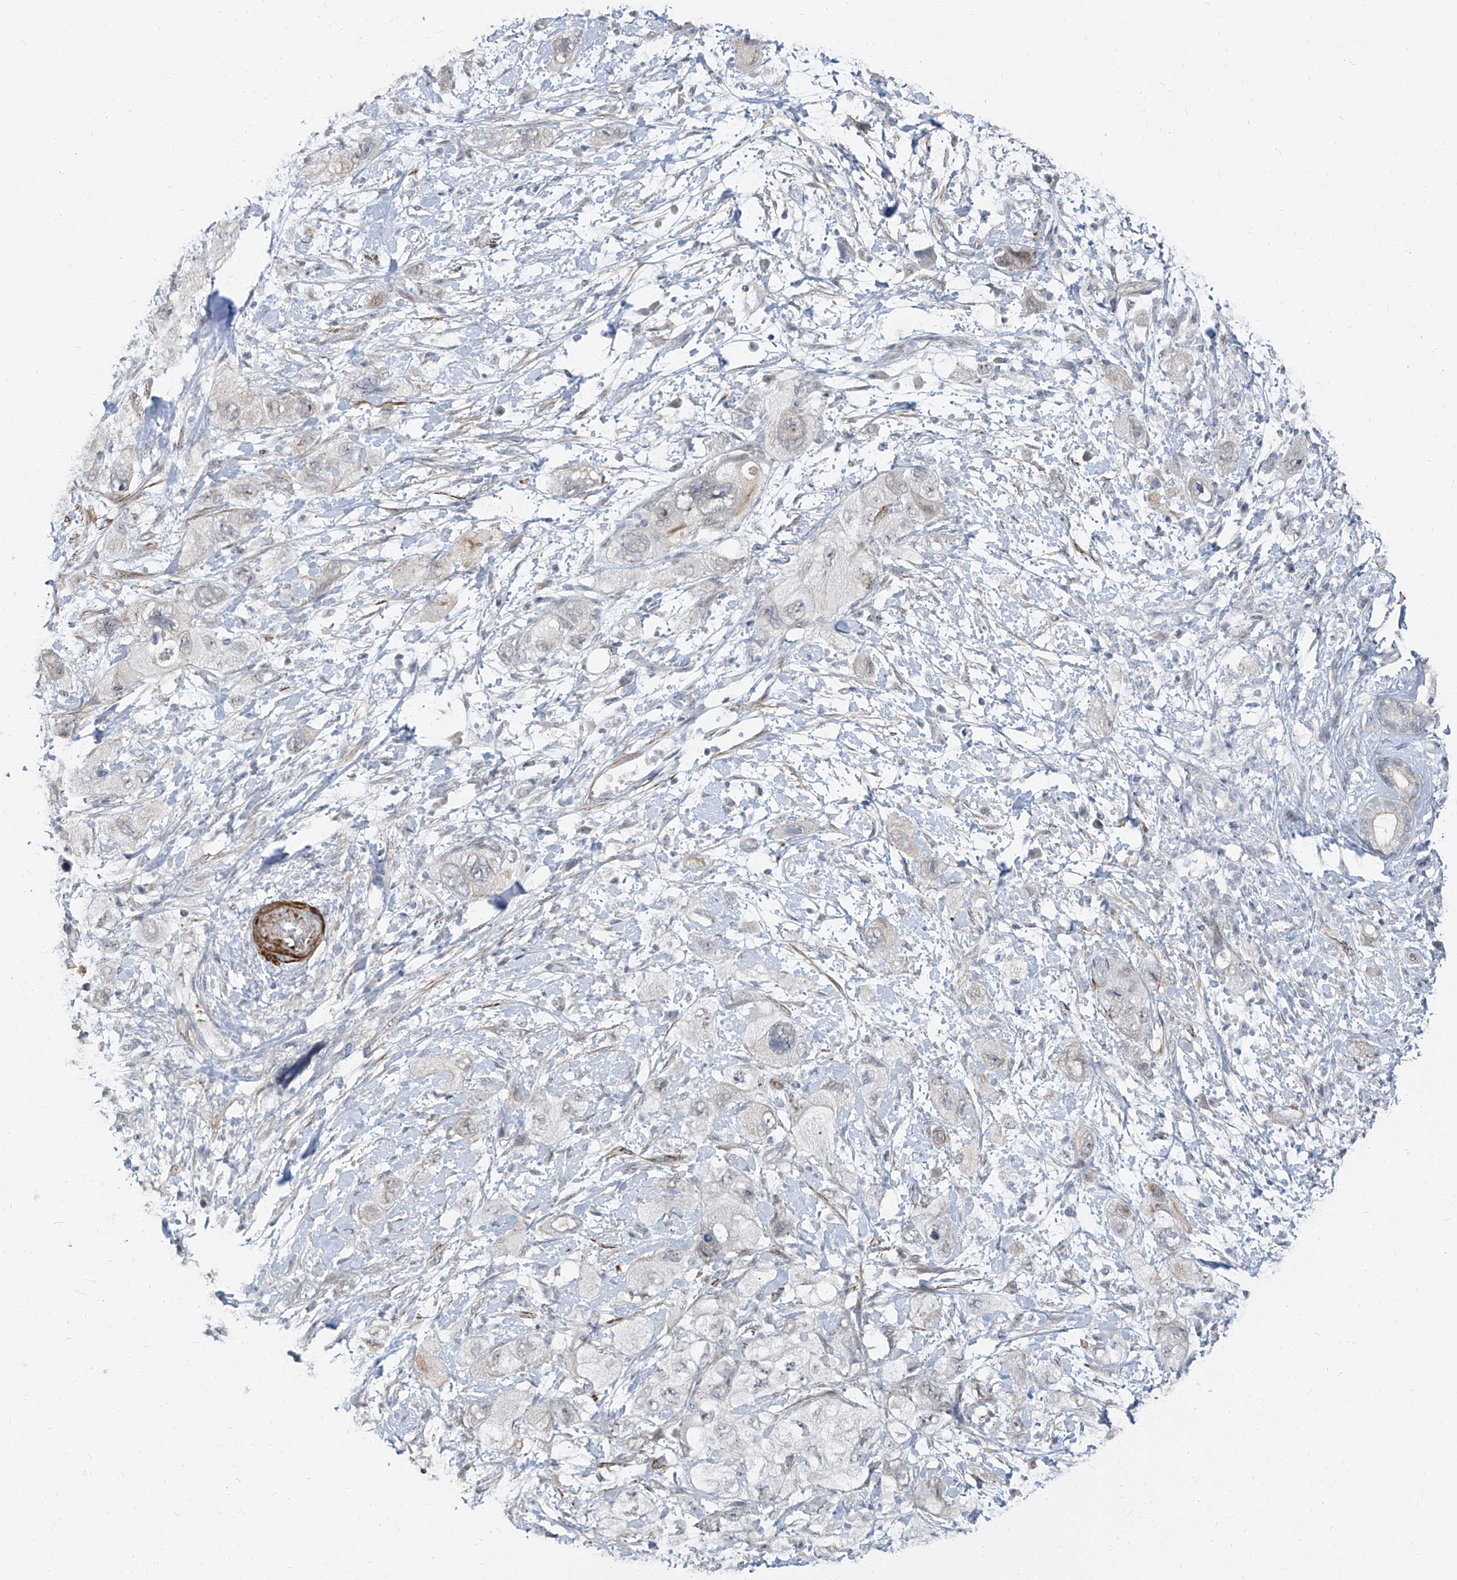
{"staining": {"intensity": "negative", "quantity": "none", "location": "none"}, "tissue": "pancreatic cancer", "cell_type": "Tumor cells", "image_type": "cancer", "snomed": [{"axis": "morphology", "description": "Adenocarcinoma, NOS"}, {"axis": "topography", "description": "Pancreas"}], "caption": "Pancreatic cancer was stained to show a protein in brown. There is no significant positivity in tumor cells.", "gene": "TXLNB", "patient": {"sex": "female", "age": 73}}